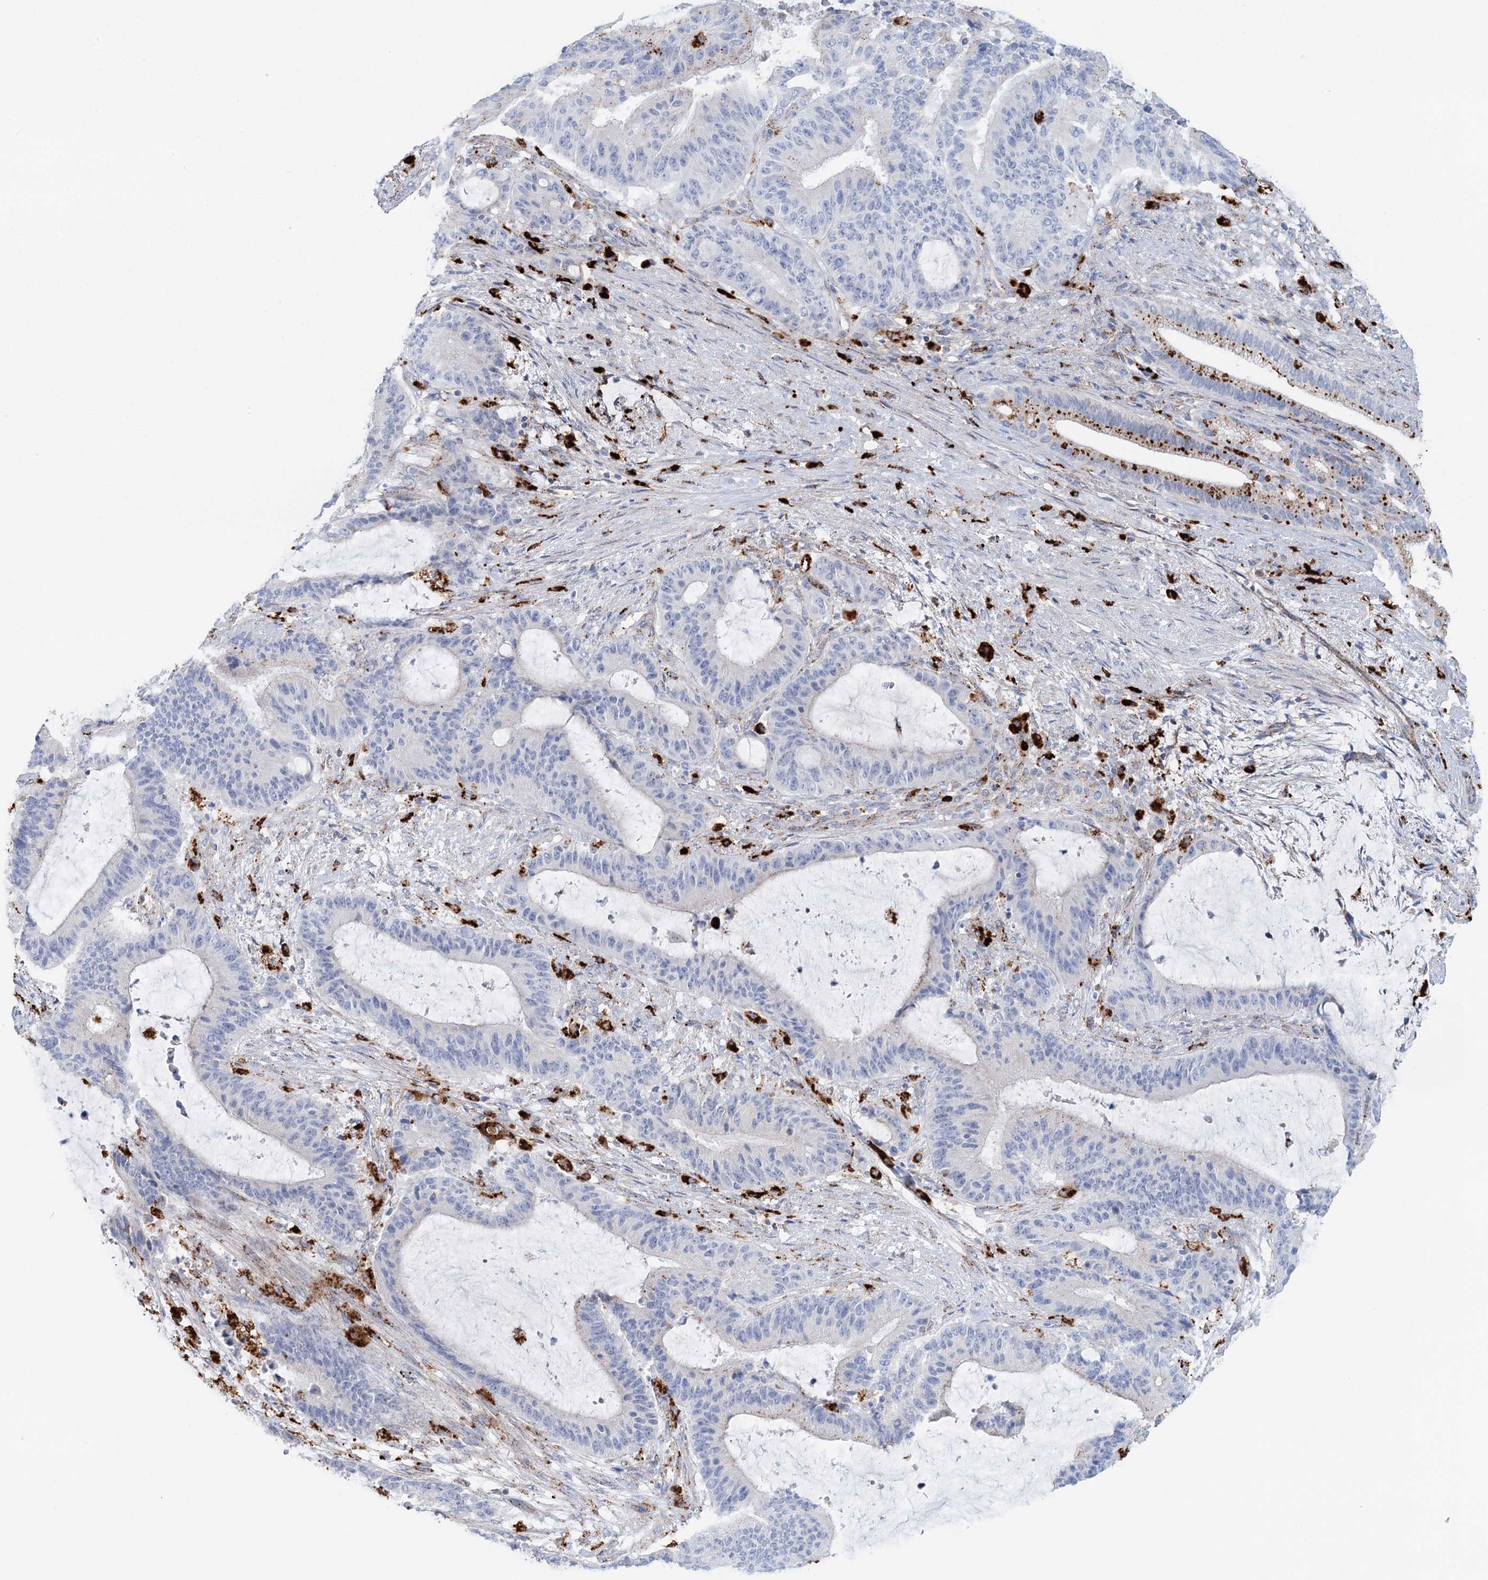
{"staining": {"intensity": "moderate", "quantity": "<25%", "location": "cytoplasmic/membranous"}, "tissue": "liver cancer", "cell_type": "Tumor cells", "image_type": "cancer", "snomed": [{"axis": "morphology", "description": "Normal tissue, NOS"}, {"axis": "morphology", "description": "Cholangiocarcinoma"}, {"axis": "topography", "description": "Liver"}, {"axis": "topography", "description": "Peripheral nerve tissue"}], "caption": "Tumor cells show low levels of moderate cytoplasmic/membranous expression in approximately <25% of cells in human liver cancer (cholangiocarcinoma).", "gene": "TPP1", "patient": {"sex": "female", "age": 73}}